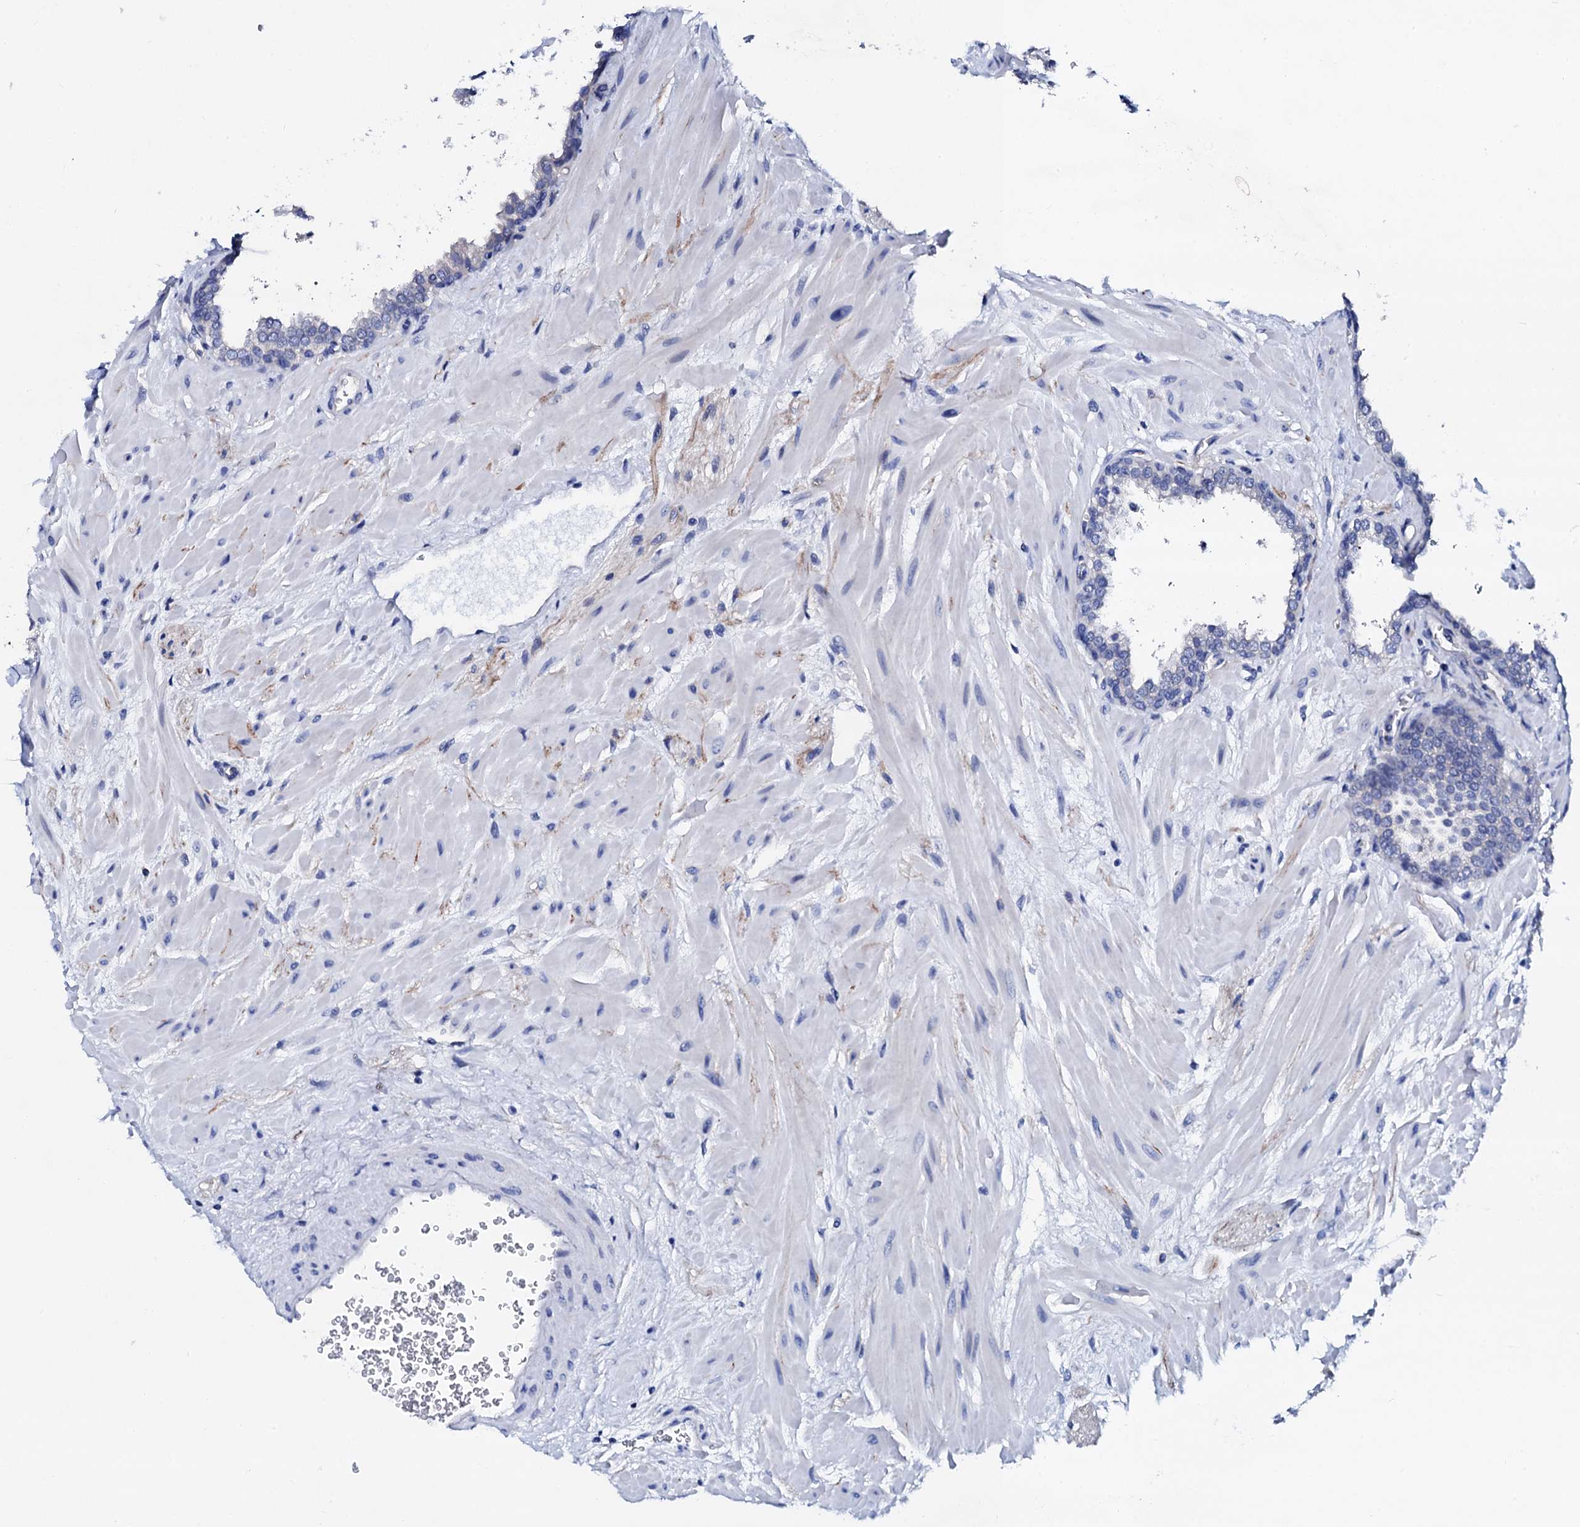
{"staining": {"intensity": "negative", "quantity": "none", "location": "none"}, "tissue": "prostate", "cell_type": "Glandular cells", "image_type": "normal", "snomed": [{"axis": "morphology", "description": "Normal tissue, NOS"}, {"axis": "topography", "description": "Prostate"}], "caption": "Photomicrograph shows no significant protein staining in glandular cells of normal prostate. The staining was performed using DAB (3,3'-diaminobenzidine) to visualize the protein expression in brown, while the nuclei were stained in blue with hematoxylin (Magnification: 20x).", "gene": "TRDN", "patient": {"sex": "male", "age": 60}}